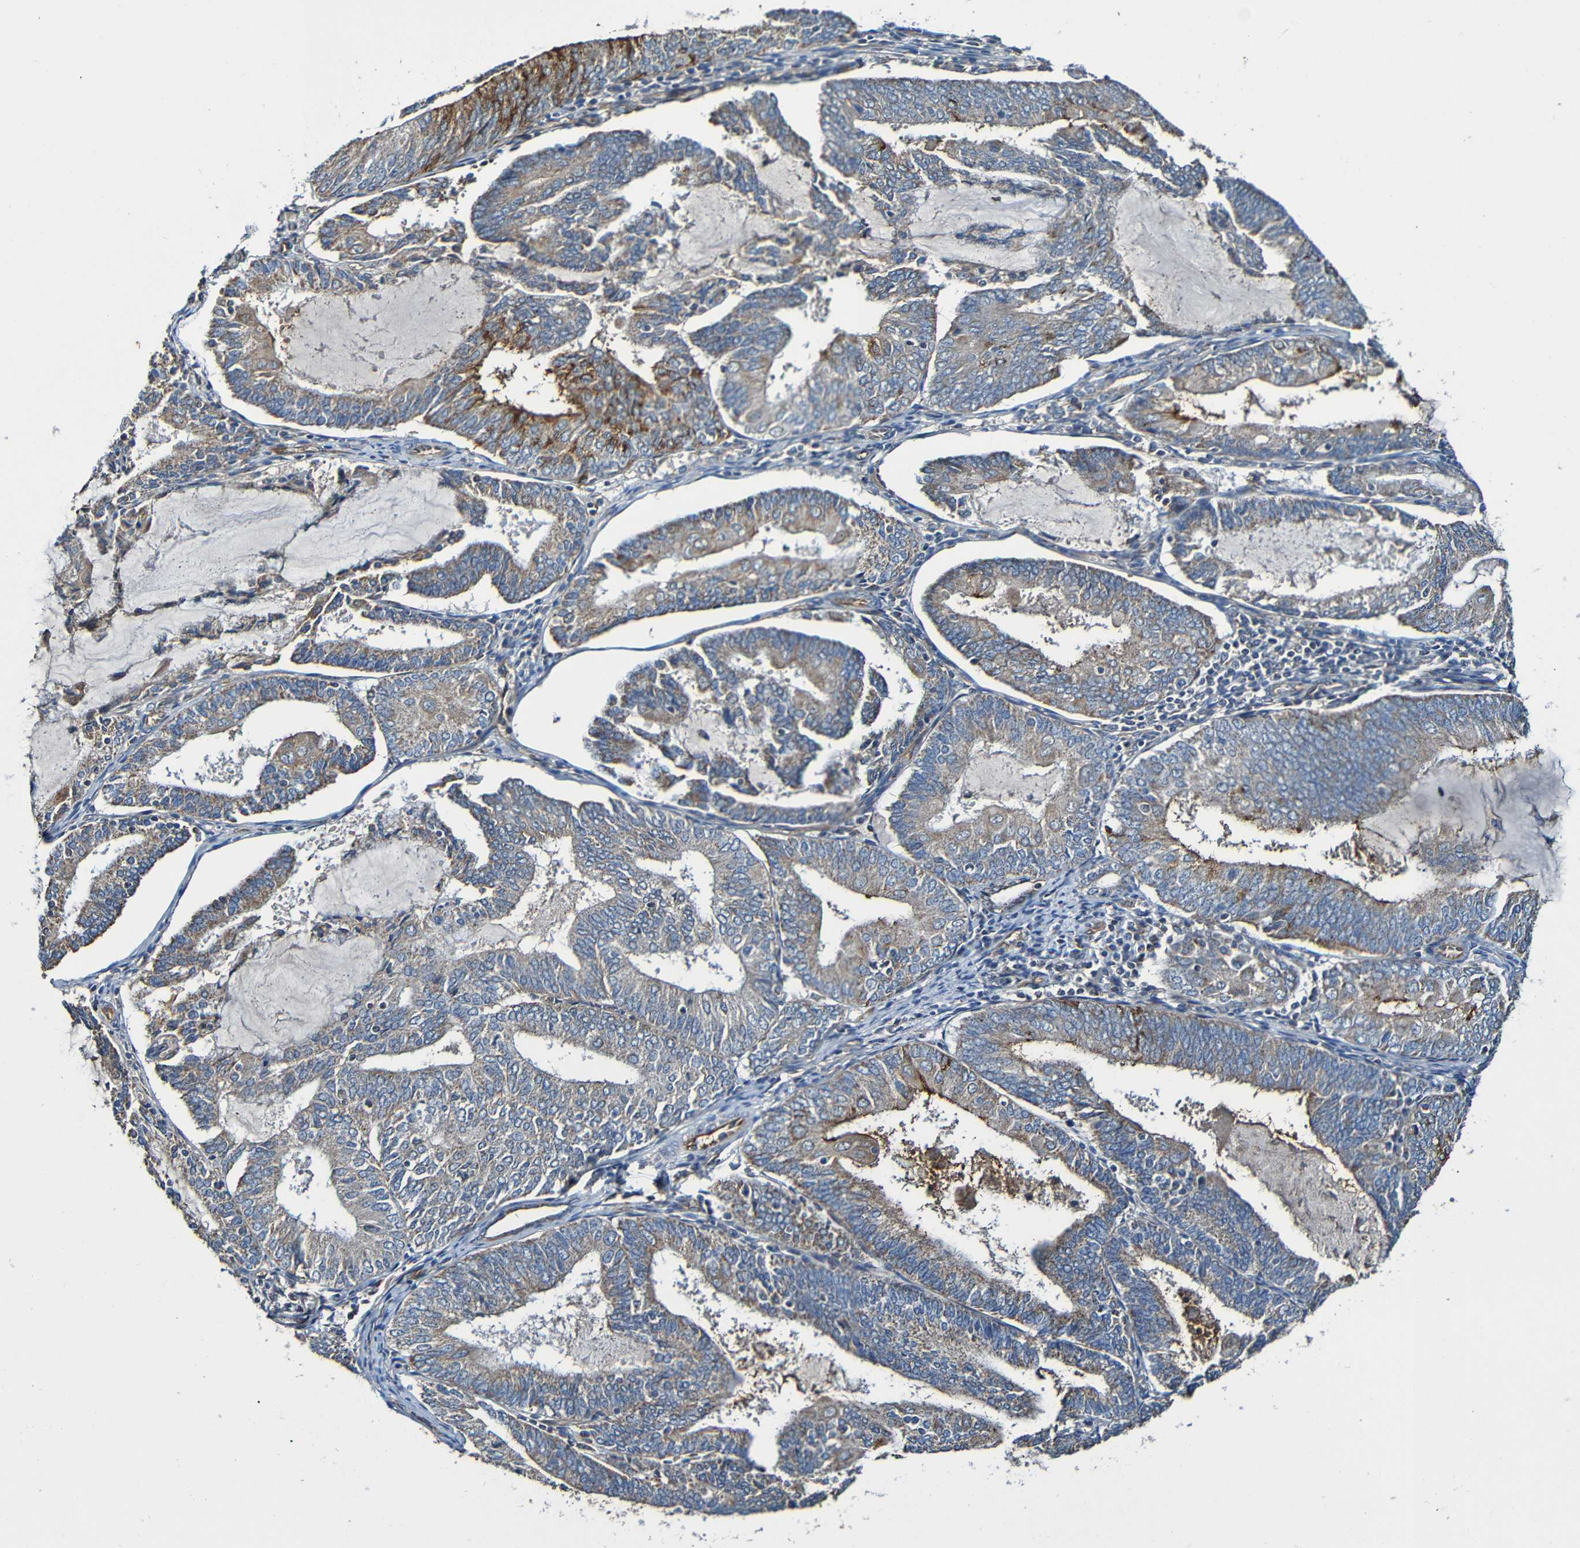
{"staining": {"intensity": "moderate", "quantity": "25%-75%", "location": "cytoplasmic/membranous"}, "tissue": "endometrial cancer", "cell_type": "Tumor cells", "image_type": "cancer", "snomed": [{"axis": "morphology", "description": "Adenocarcinoma, NOS"}, {"axis": "topography", "description": "Endometrium"}], "caption": "A photomicrograph of endometrial adenocarcinoma stained for a protein shows moderate cytoplasmic/membranous brown staining in tumor cells. Immunohistochemistry (ihc) stains the protein of interest in brown and the nuclei are stained blue.", "gene": "ADAM15", "patient": {"sex": "female", "age": 81}}